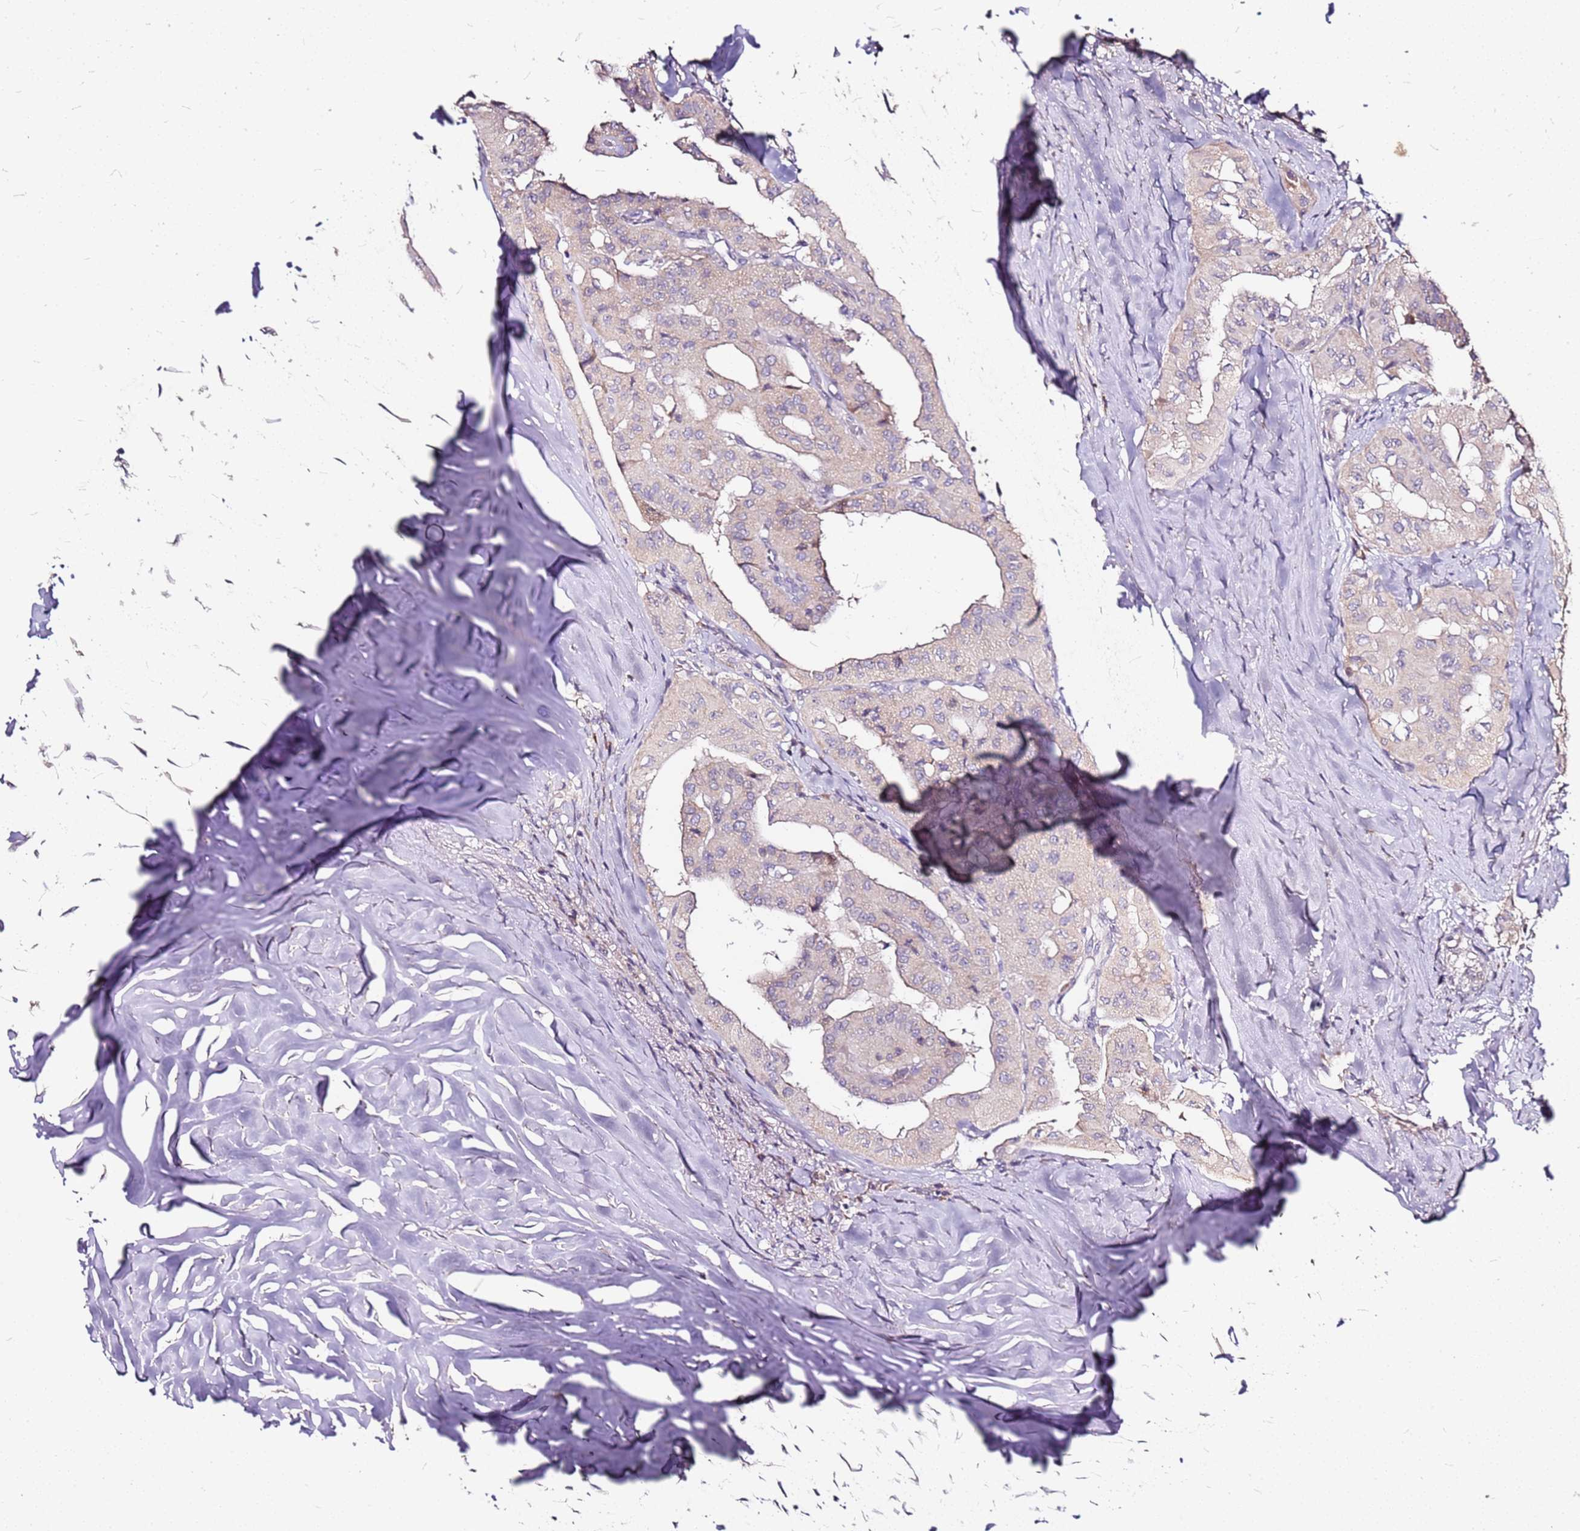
{"staining": {"intensity": "weak", "quantity": "<25%", "location": "cytoplasmic/membranous"}, "tissue": "thyroid cancer", "cell_type": "Tumor cells", "image_type": "cancer", "snomed": [{"axis": "morphology", "description": "Papillary adenocarcinoma, NOS"}, {"axis": "topography", "description": "Thyroid gland"}], "caption": "DAB (3,3'-diaminobenzidine) immunohistochemical staining of thyroid cancer (papillary adenocarcinoma) shows no significant positivity in tumor cells.", "gene": "DCDC2C", "patient": {"sex": "female", "age": 59}}